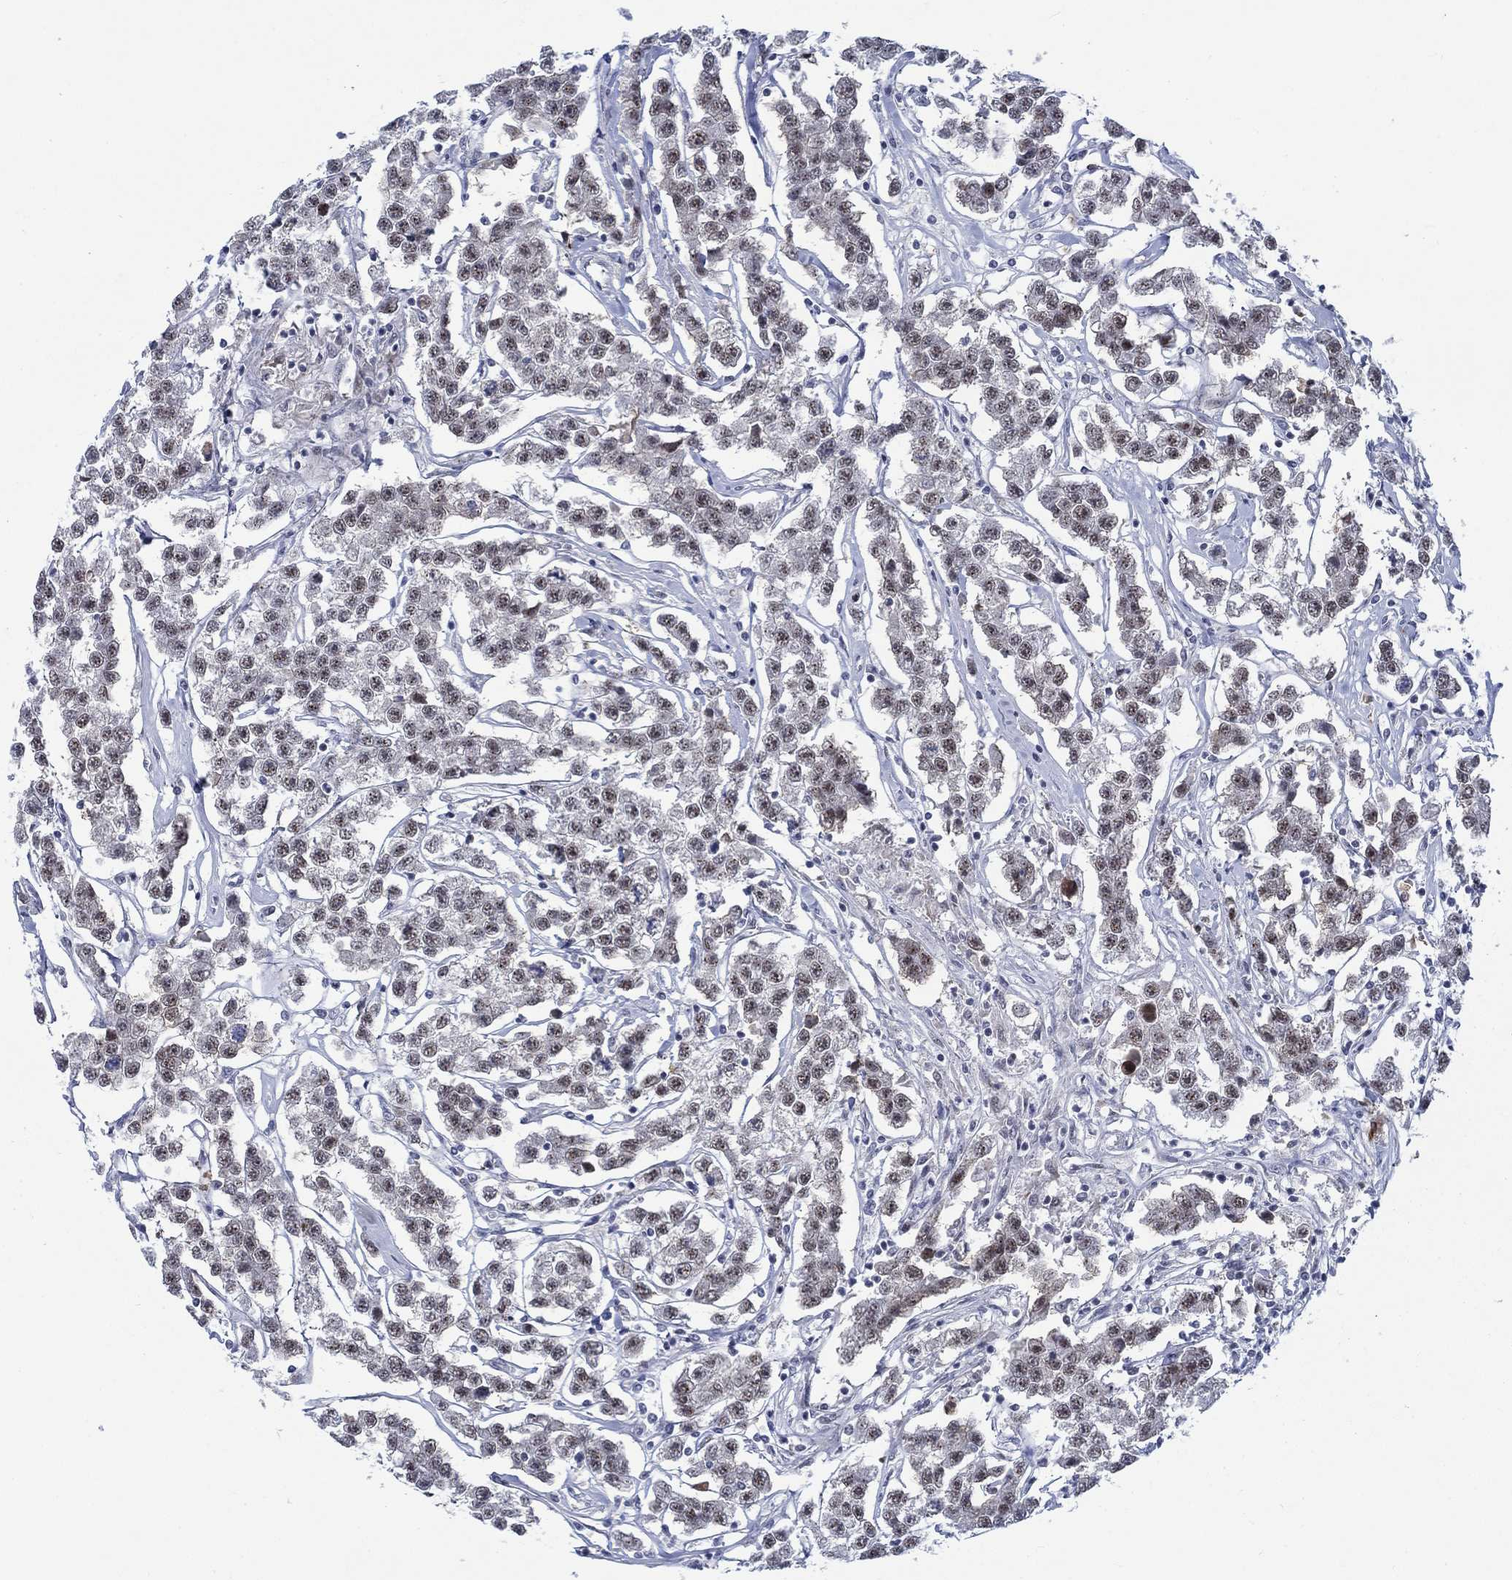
{"staining": {"intensity": "weak", "quantity": "25%-75%", "location": "nuclear"}, "tissue": "testis cancer", "cell_type": "Tumor cells", "image_type": "cancer", "snomed": [{"axis": "morphology", "description": "Seminoma, NOS"}, {"axis": "topography", "description": "Testis"}], "caption": "Immunohistochemistry histopathology image of testis cancer stained for a protein (brown), which exhibits low levels of weak nuclear staining in approximately 25%-75% of tumor cells.", "gene": "NEU3", "patient": {"sex": "male", "age": 59}}